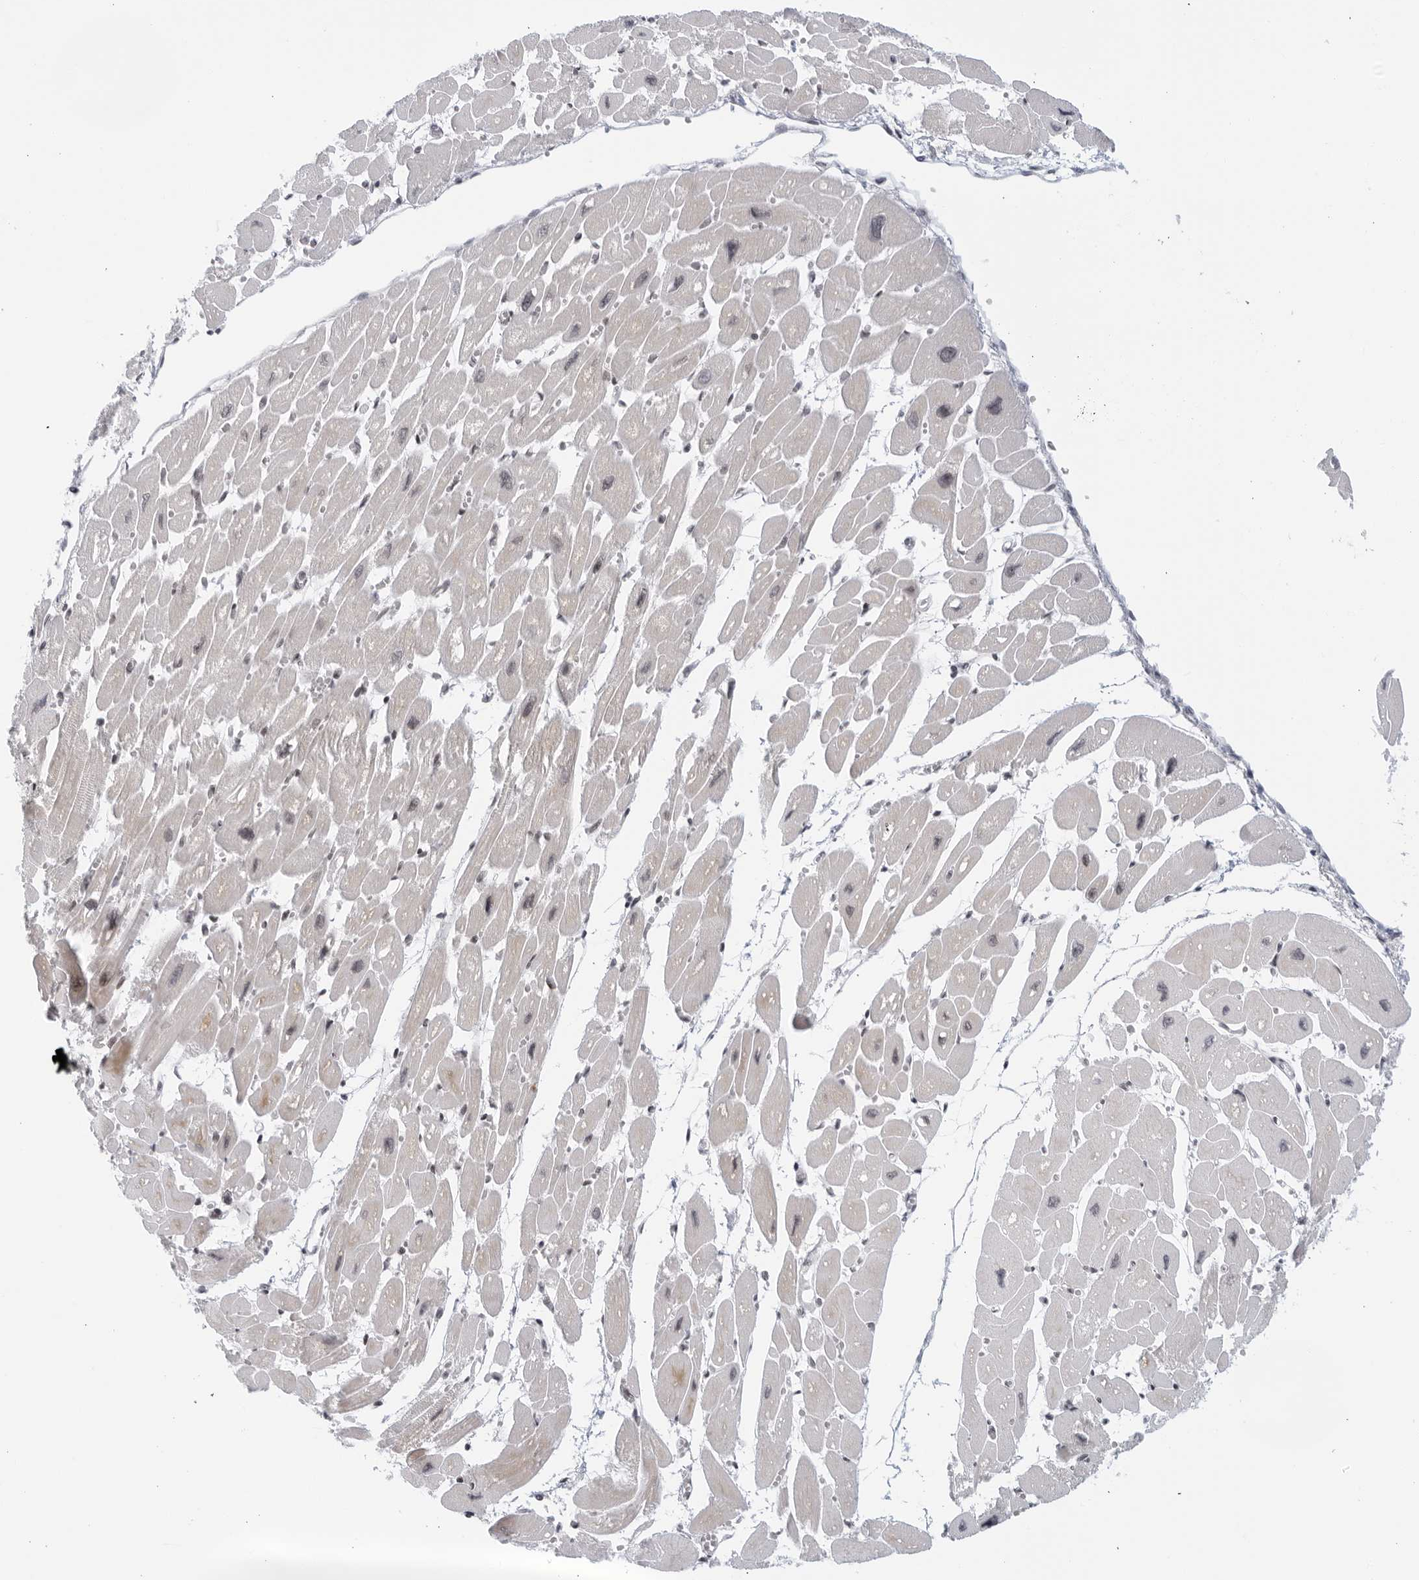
{"staining": {"intensity": "weak", "quantity": "<25%", "location": "cytoplasmic/membranous"}, "tissue": "heart muscle", "cell_type": "Cardiomyocytes", "image_type": "normal", "snomed": [{"axis": "morphology", "description": "Normal tissue, NOS"}, {"axis": "topography", "description": "Heart"}], "caption": "The histopathology image demonstrates no significant staining in cardiomyocytes of heart muscle. (Brightfield microscopy of DAB (3,3'-diaminobenzidine) IHC at high magnification).", "gene": "RAB11FIP3", "patient": {"sex": "female", "age": 54}}